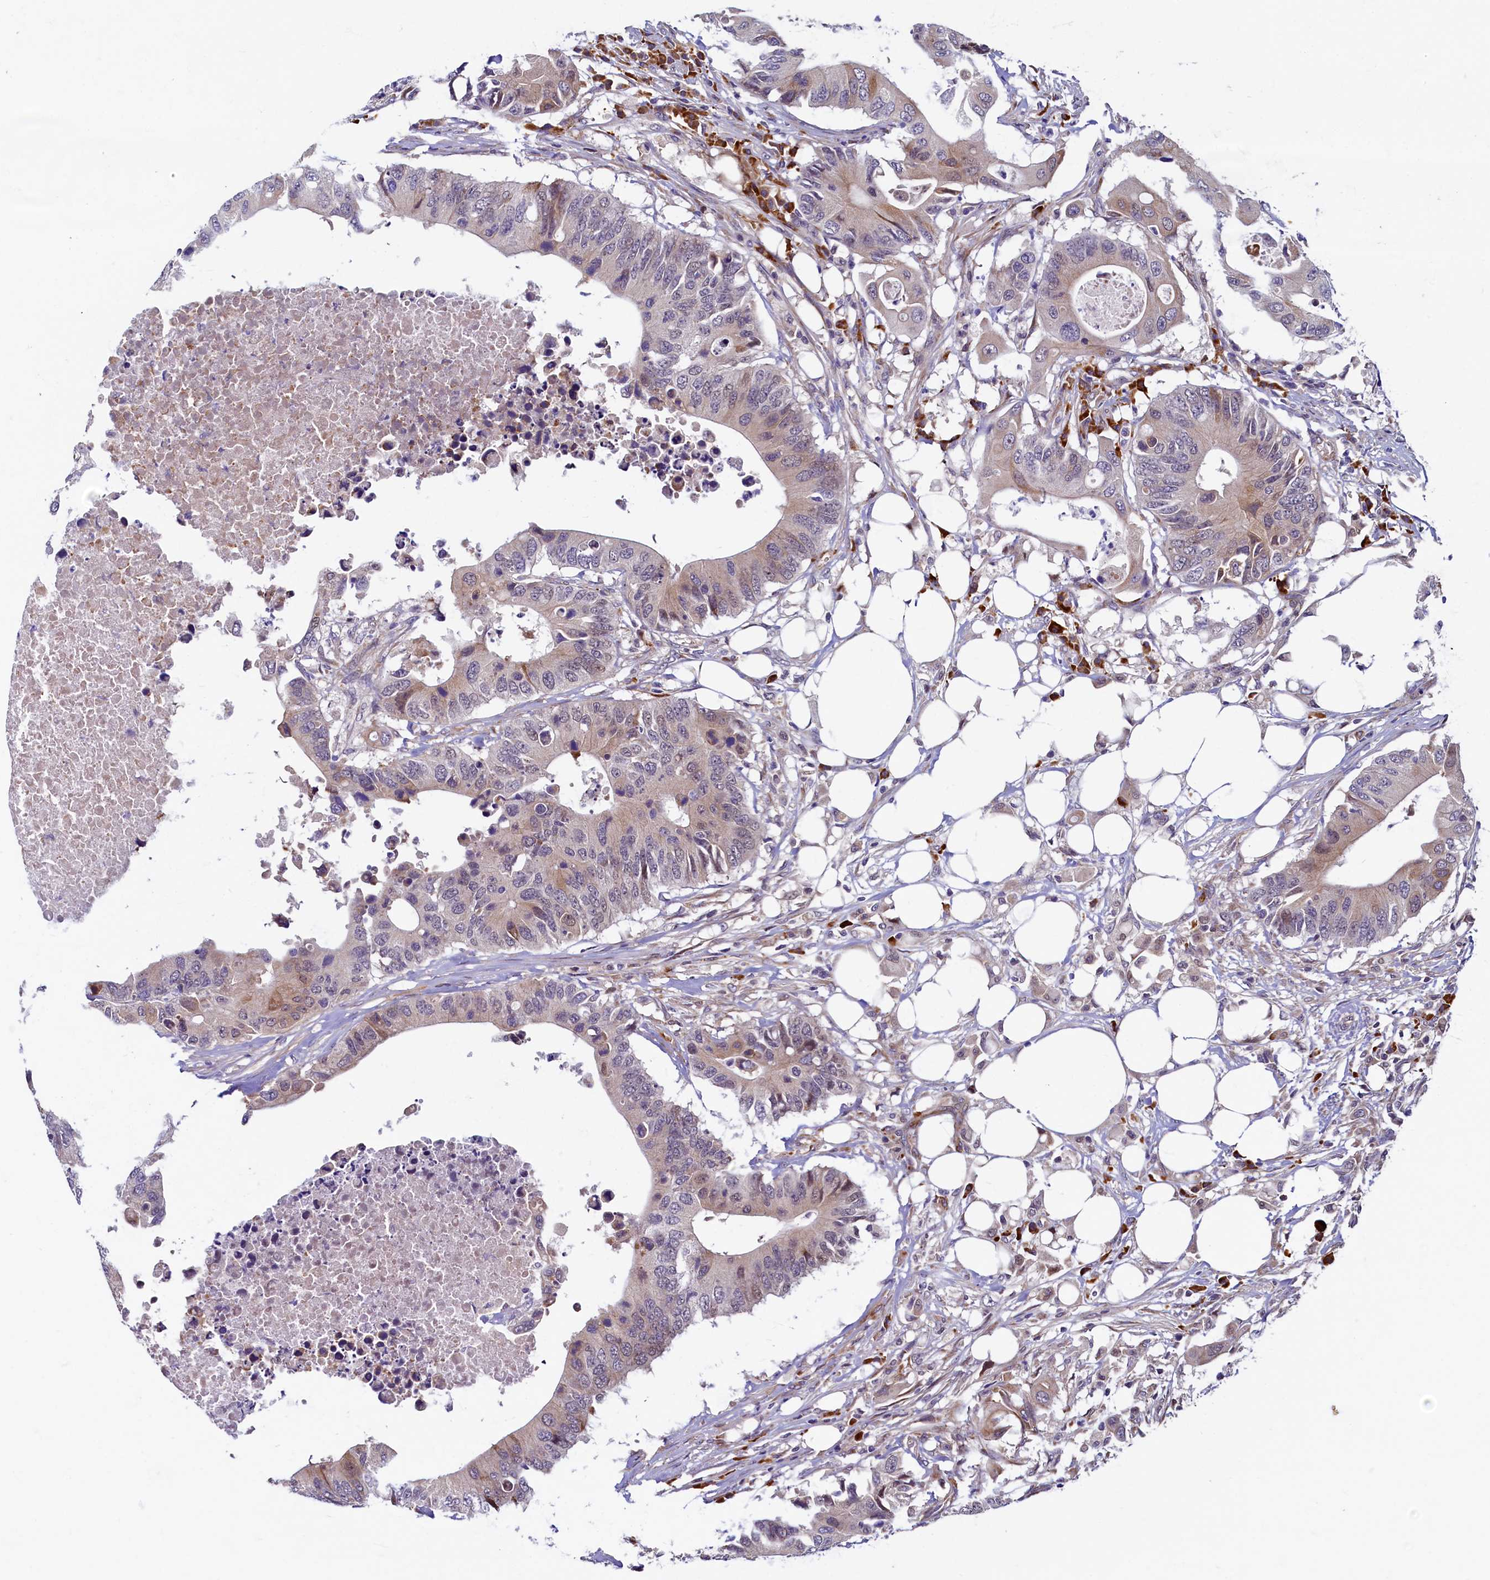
{"staining": {"intensity": "negative", "quantity": "none", "location": "none"}, "tissue": "colorectal cancer", "cell_type": "Tumor cells", "image_type": "cancer", "snomed": [{"axis": "morphology", "description": "Adenocarcinoma, NOS"}, {"axis": "topography", "description": "Colon"}], "caption": "An image of colorectal cancer (adenocarcinoma) stained for a protein demonstrates no brown staining in tumor cells.", "gene": "SLC16A14", "patient": {"sex": "male", "age": 71}}